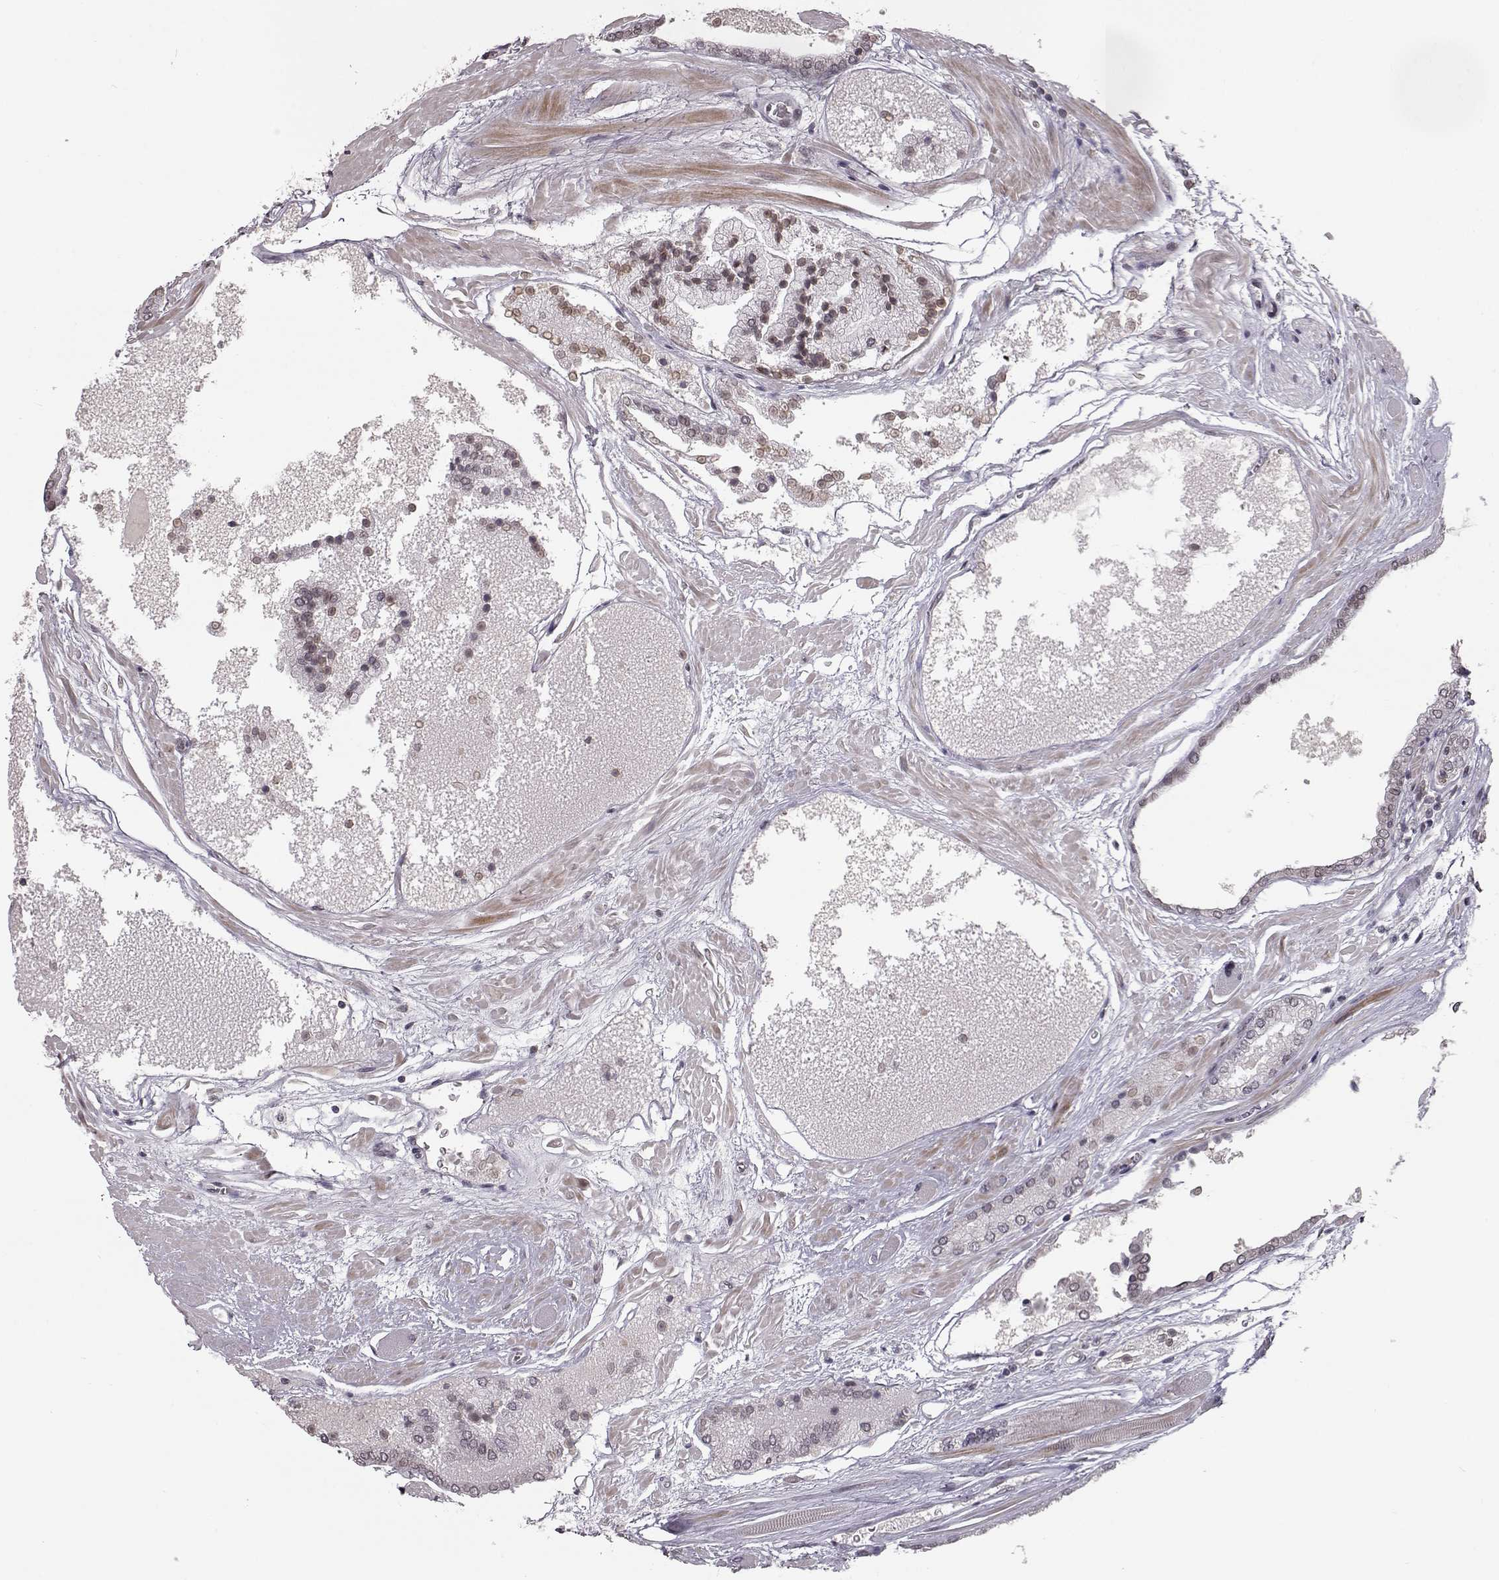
{"staining": {"intensity": "weak", "quantity": "25%-75%", "location": "cytoplasmic/membranous,nuclear"}, "tissue": "prostate cancer", "cell_type": "Tumor cells", "image_type": "cancer", "snomed": [{"axis": "morphology", "description": "Adenocarcinoma, High grade"}, {"axis": "topography", "description": "Prostate"}], "caption": "A high-resolution micrograph shows IHC staining of prostate cancer, which exhibits weak cytoplasmic/membranous and nuclear staining in approximately 25%-75% of tumor cells. (DAB IHC, brown staining for protein, blue staining for nuclei).", "gene": "NUP37", "patient": {"sex": "male", "age": 56}}